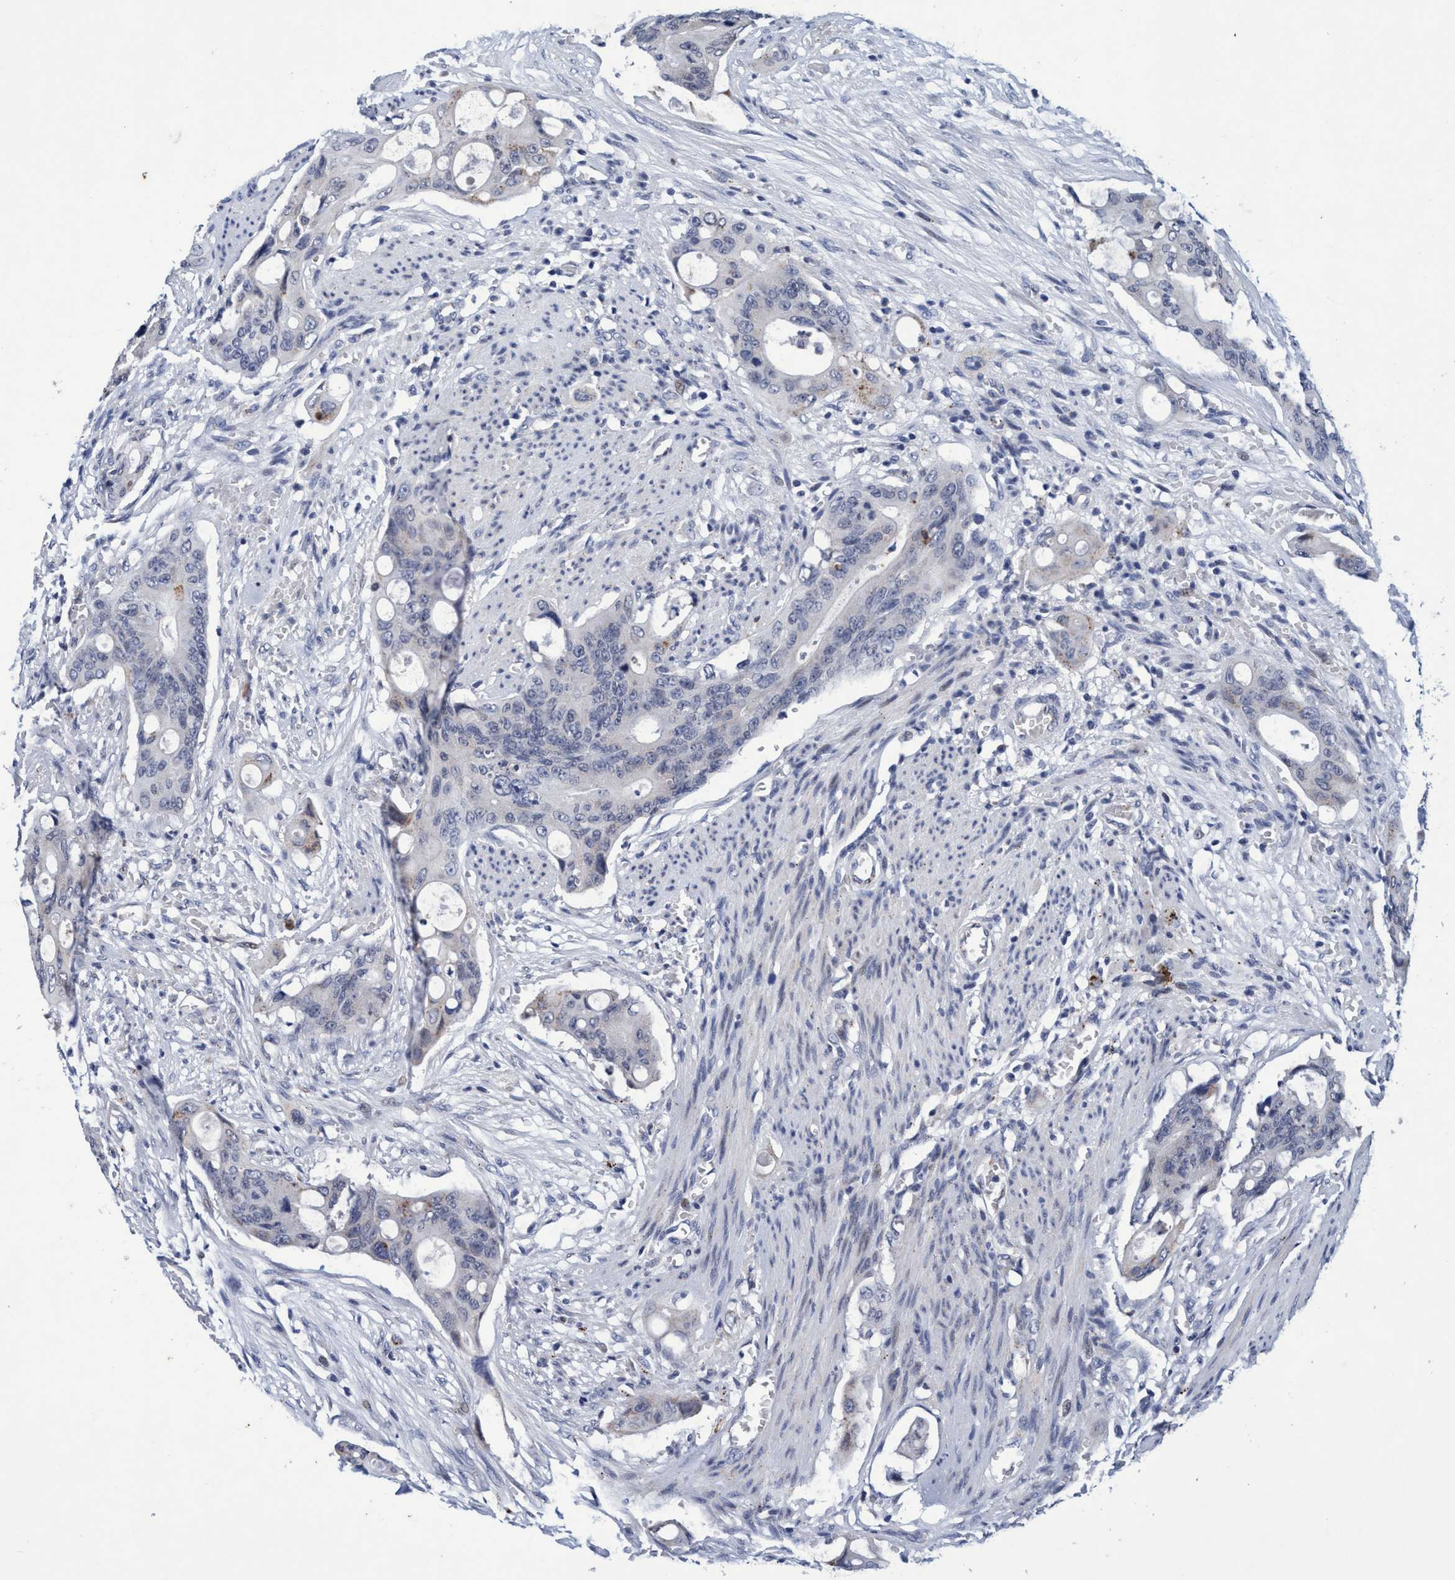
{"staining": {"intensity": "weak", "quantity": "<25%", "location": "cytoplasmic/membranous"}, "tissue": "colorectal cancer", "cell_type": "Tumor cells", "image_type": "cancer", "snomed": [{"axis": "morphology", "description": "Adenocarcinoma, NOS"}, {"axis": "topography", "description": "Colon"}], "caption": "Tumor cells are negative for brown protein staining in colorectal cancer.", "gene": "GRB14", "patient": {"sex": "female", "age": 57}}